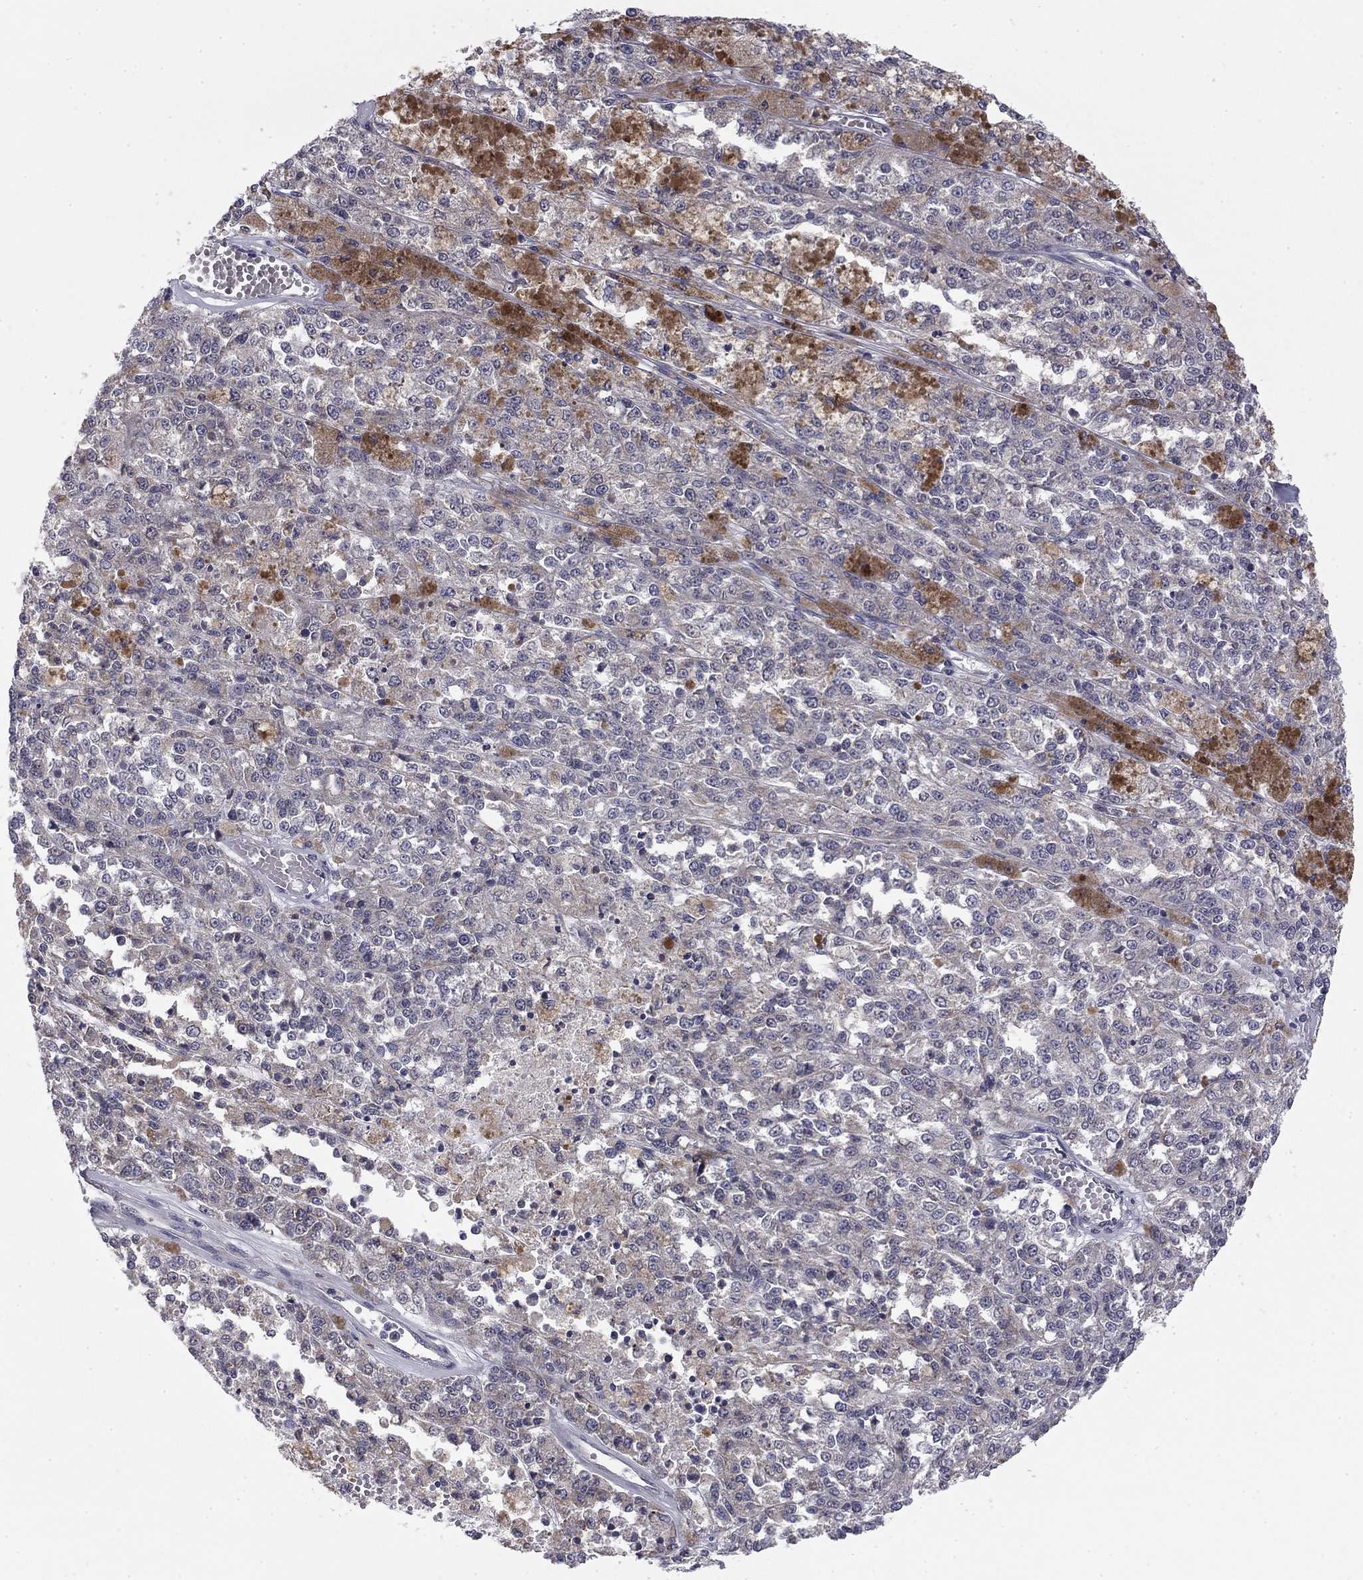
{"staining": {"intensity": "weak", "quantity": "<25%", "location": "cytoplasmic/membranous"}, "tissue": "melanoma", "cell_type": "Tumor cells", "image_type": "cancer", "snomed": [{"axis": "morphology", "description": "Malignant melanoma, Metastatic site"}, {"axis": "topography", "description": "Lymph node"}], "caption": "The immunohistochemistry histopathology image has no significant staining in tumor cells of melanoma tissue. (Stains: DAB IHC with hematoxylin counter stain, Microscopy: brightfield microscopy at high magnification).", "gene": "PRRT2", "patient": {"sex": "female", "age": 64}}